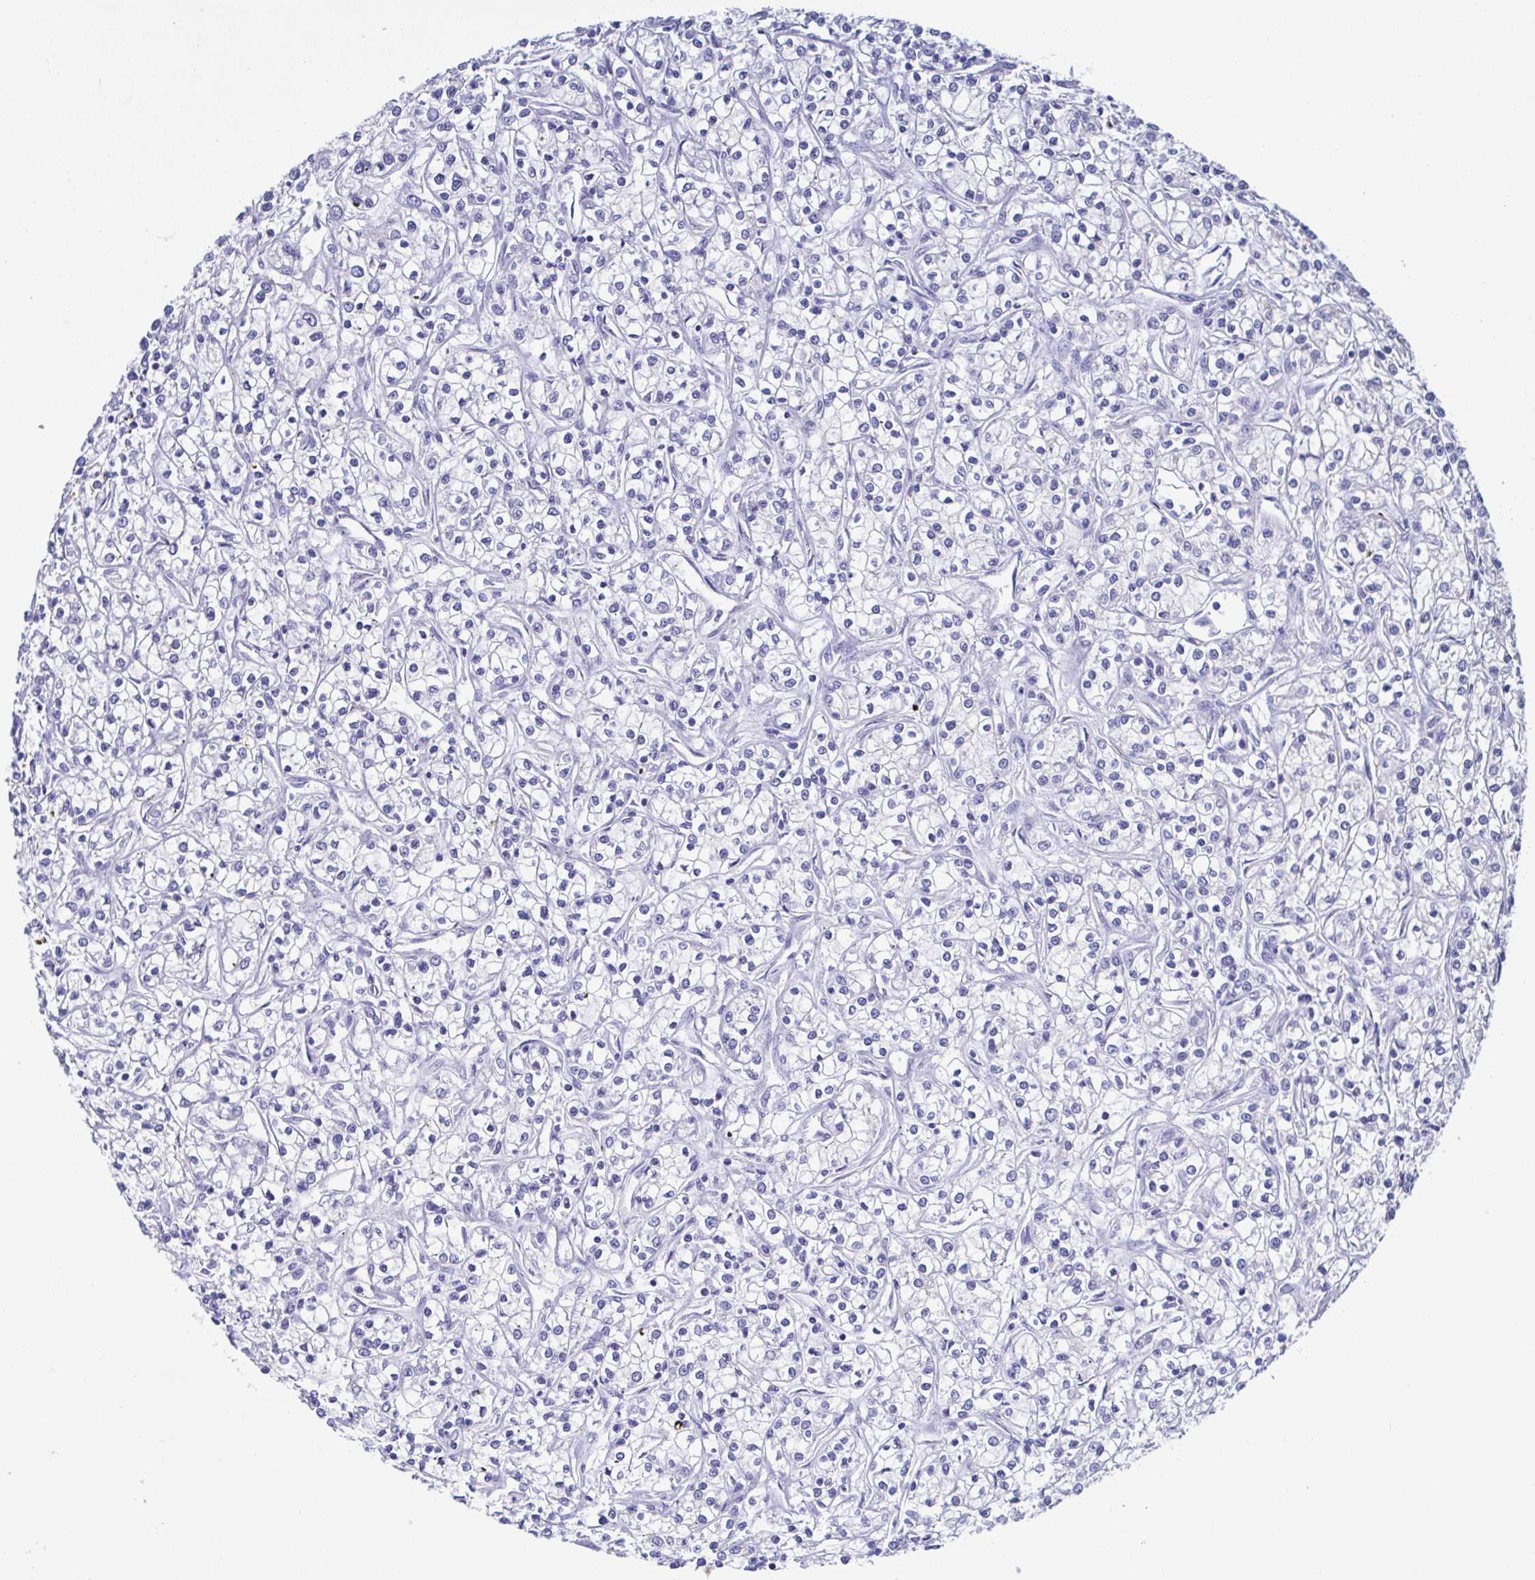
{"staining": {"intensity": "negative", "quantity": "none", "location": "none"}, "tissue": "renal cancer", "cell_type": "Tumor cells", "image_type": "cancer", "snomed": [{"axis": "morphology", "description": "Adenocarcinoma, NOS"}, {"axis": "topography", "description": "Kidney"}], "caption": "The photomicrograph shows no significant positivity in tumor cells of renal cancer (adenocarcinoma).", "gene": "PERM1", "patient": {"sex": "female", "age": 59}}